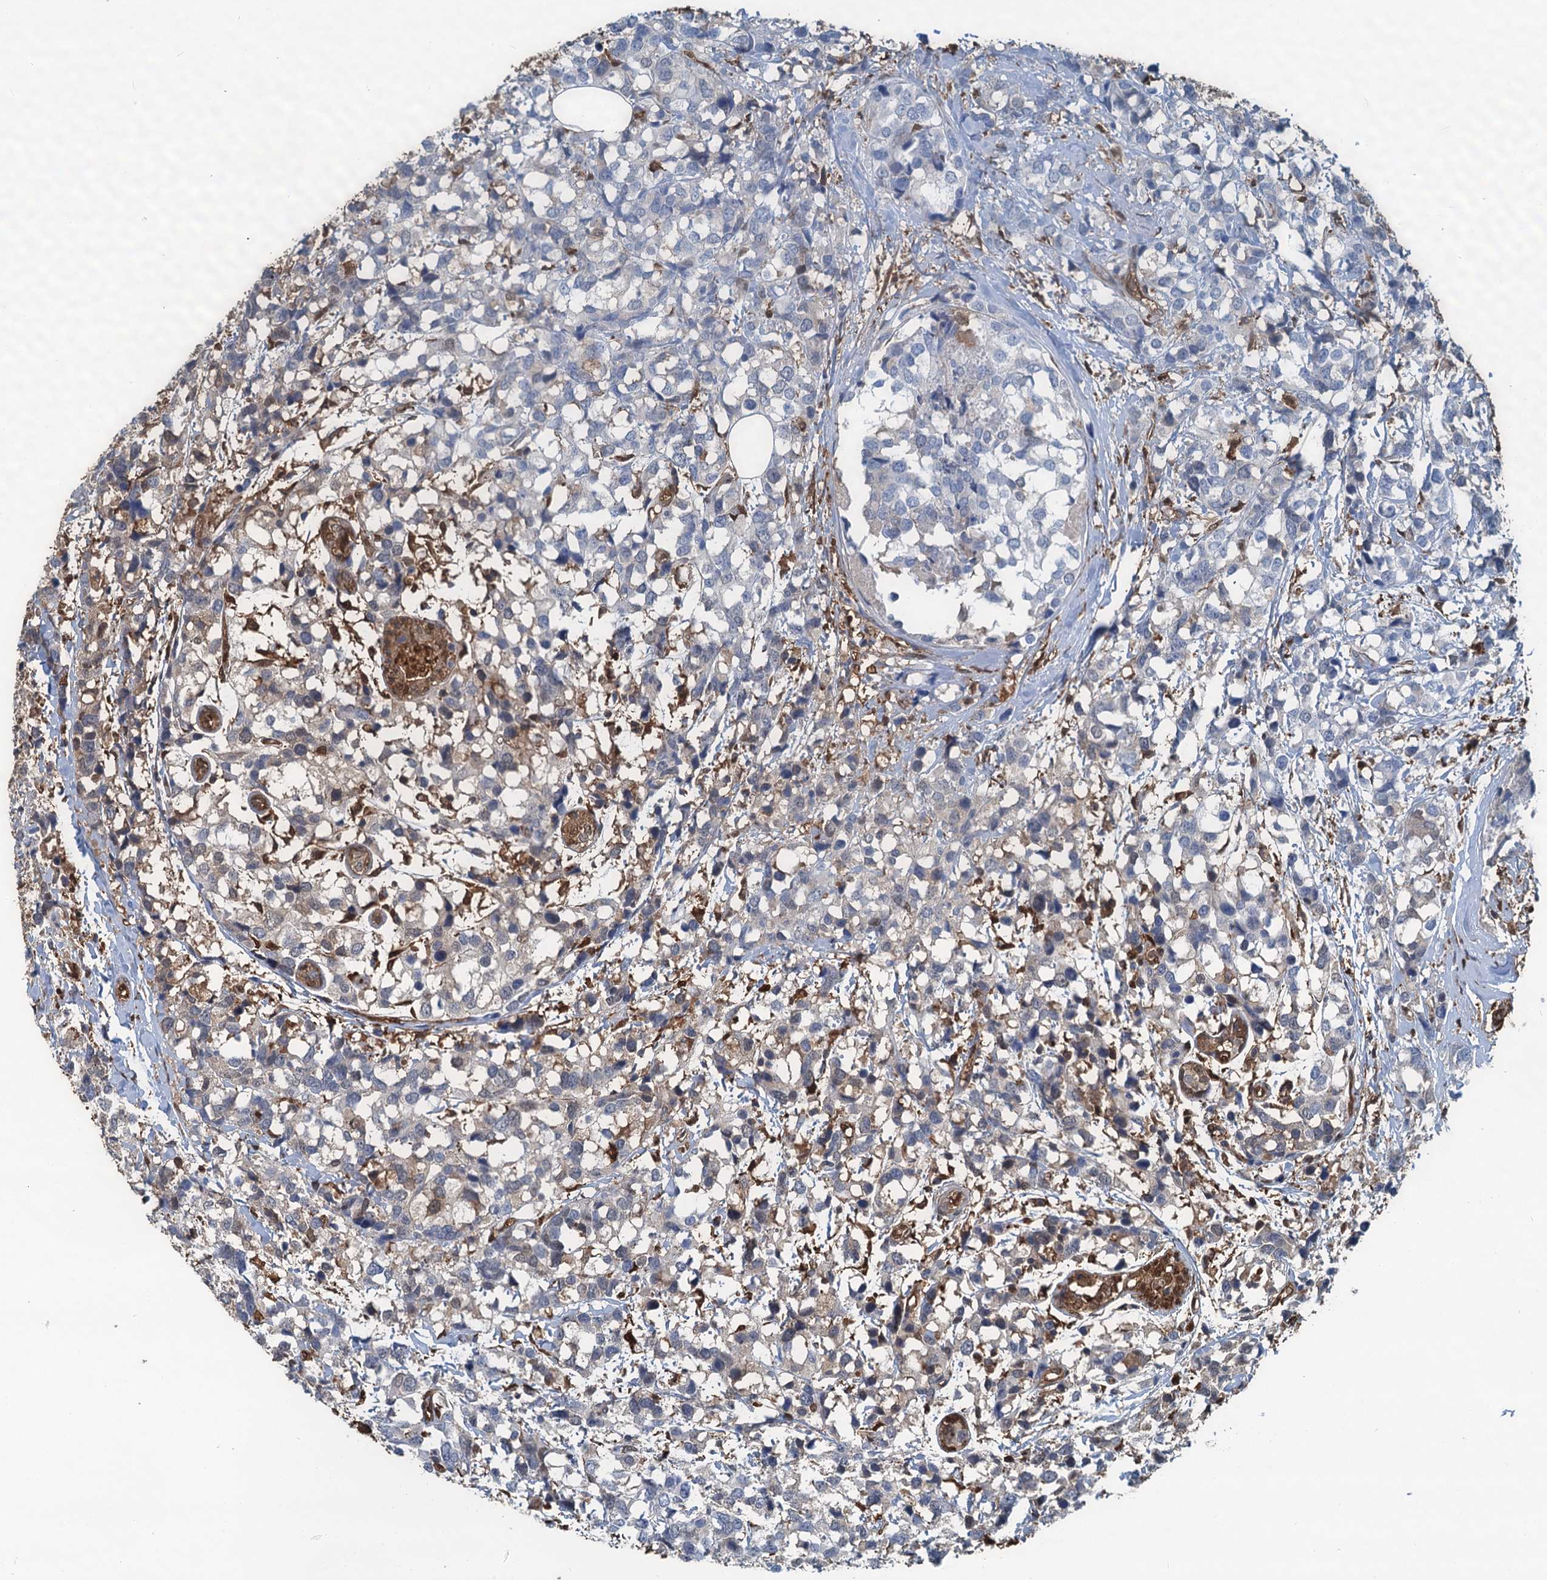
{"staining": {"intensity": "negative", "quantity": "none", "location": "none"}, "tissue": "breast cancer", "cell_type": "Tumor cells", "image_type": "cancer", "snomed": [{"axis": "morphology", "description": "Lobular carcinoma"}, {"axis": "topography", "description": "Breast"}], "caption": "Immunohistochemistry (IHC) micrograph of neoplastic tissue: breast lobular carcinoma stained with DAB (3,3'-diaminobenzidine) shows no significant protein expression in tumor cells. Brightfield microscopy of immunohistochemistry (IHC) stained with DAB (3,3'-diaminobenzidine) (brown) and hematoxylin (blue), captured at high magnification.", "gene": "S100A6", "patient": {"sex": "female", "age": 59}}